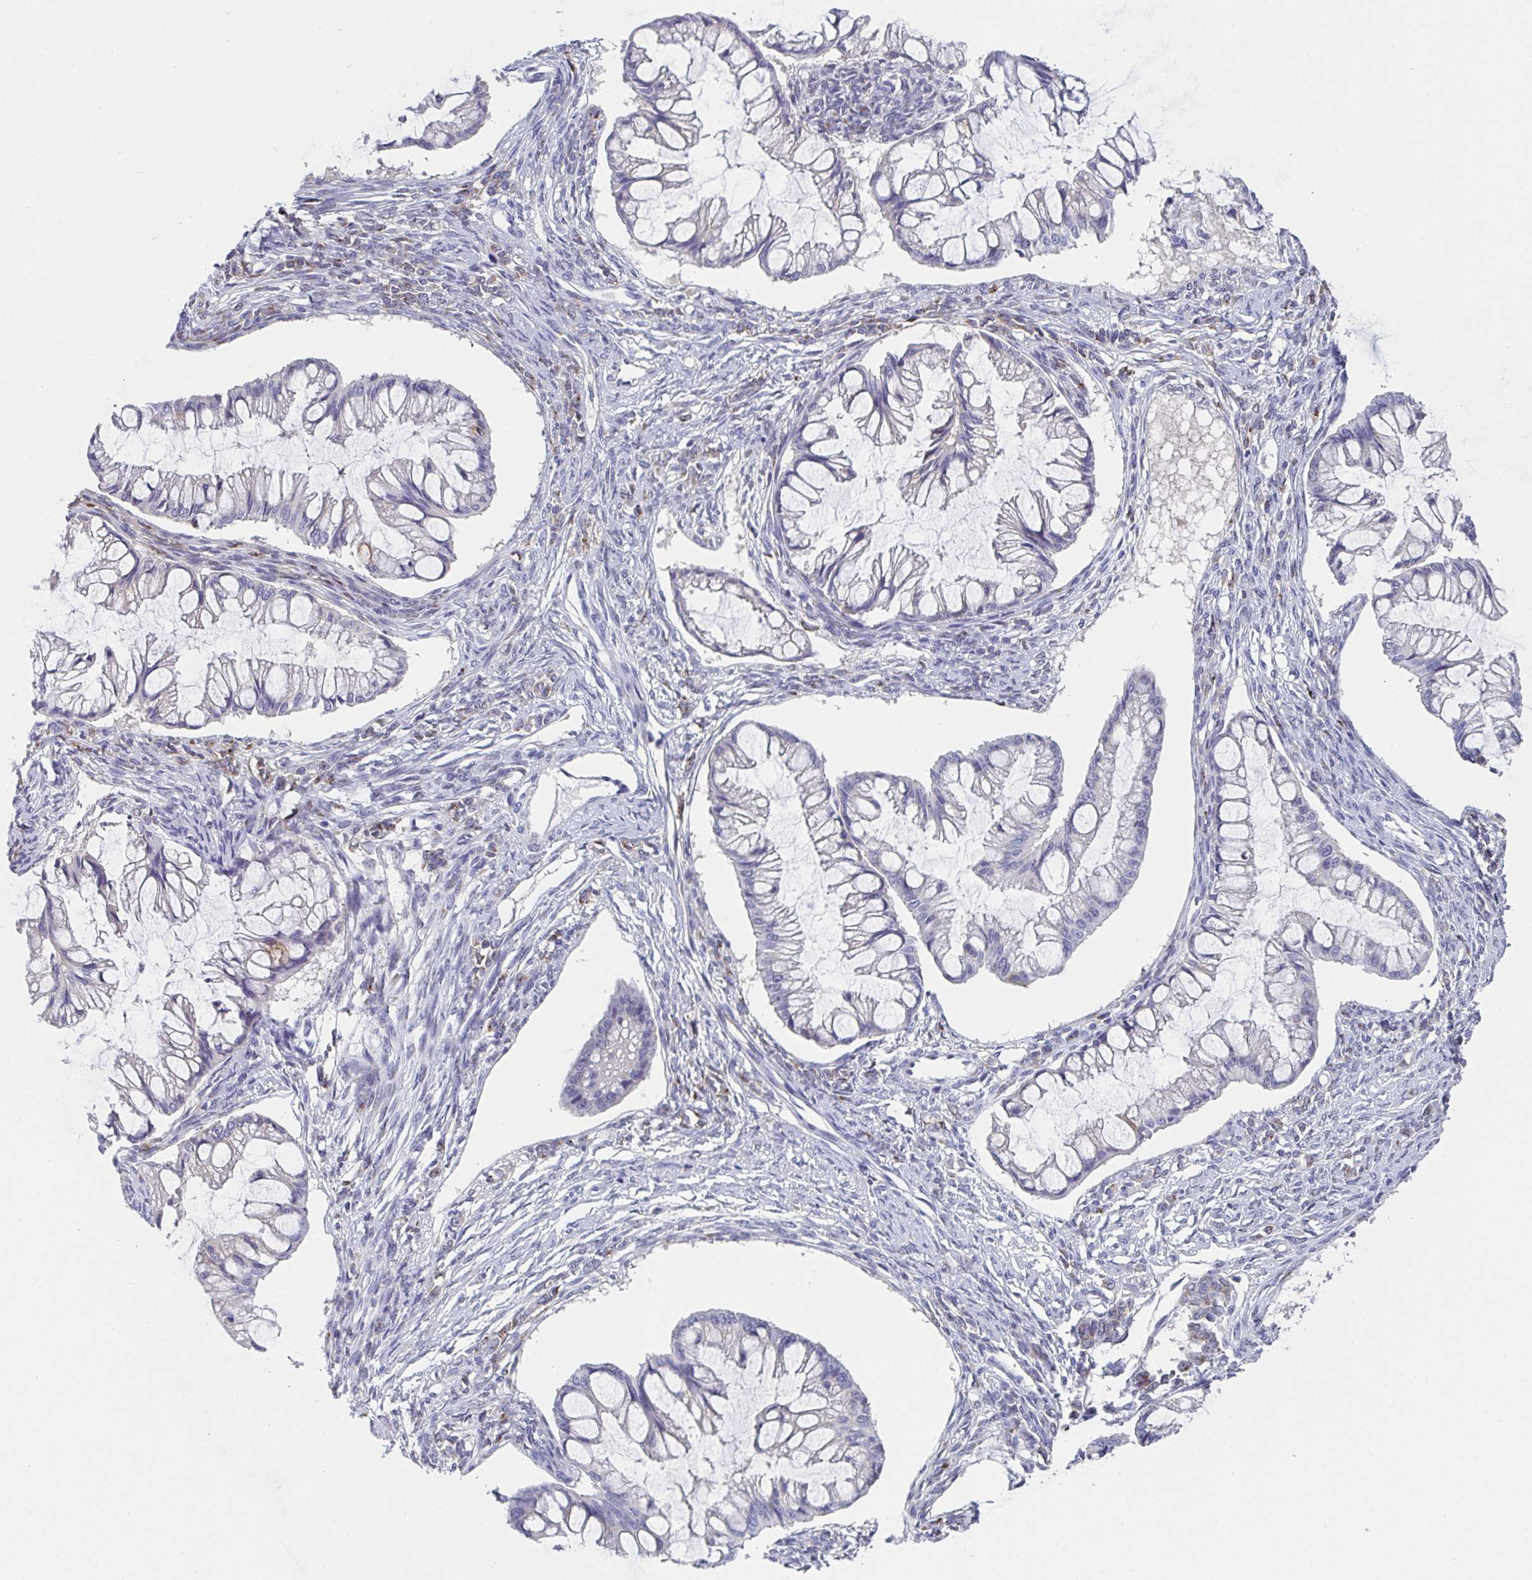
{"staining": {"intensity": "negative", "quantity": "none", "location": "none"}, "tissue": "ovarian cancer", "cell_type": "Tumor cells", "image_type": "cancer", "snomed": [{"axis": "morphology", "description": "Cystadenocarcinoma, mucinous, NOS"}, {"axis": "topography", "description": "Ovary"}], "caption": "Histopathology image shows no significant protein staining in tumor cells of ovarian cancer.", "gene": "TAS2R39", "patient": {"sex": "female", "age": 73}}